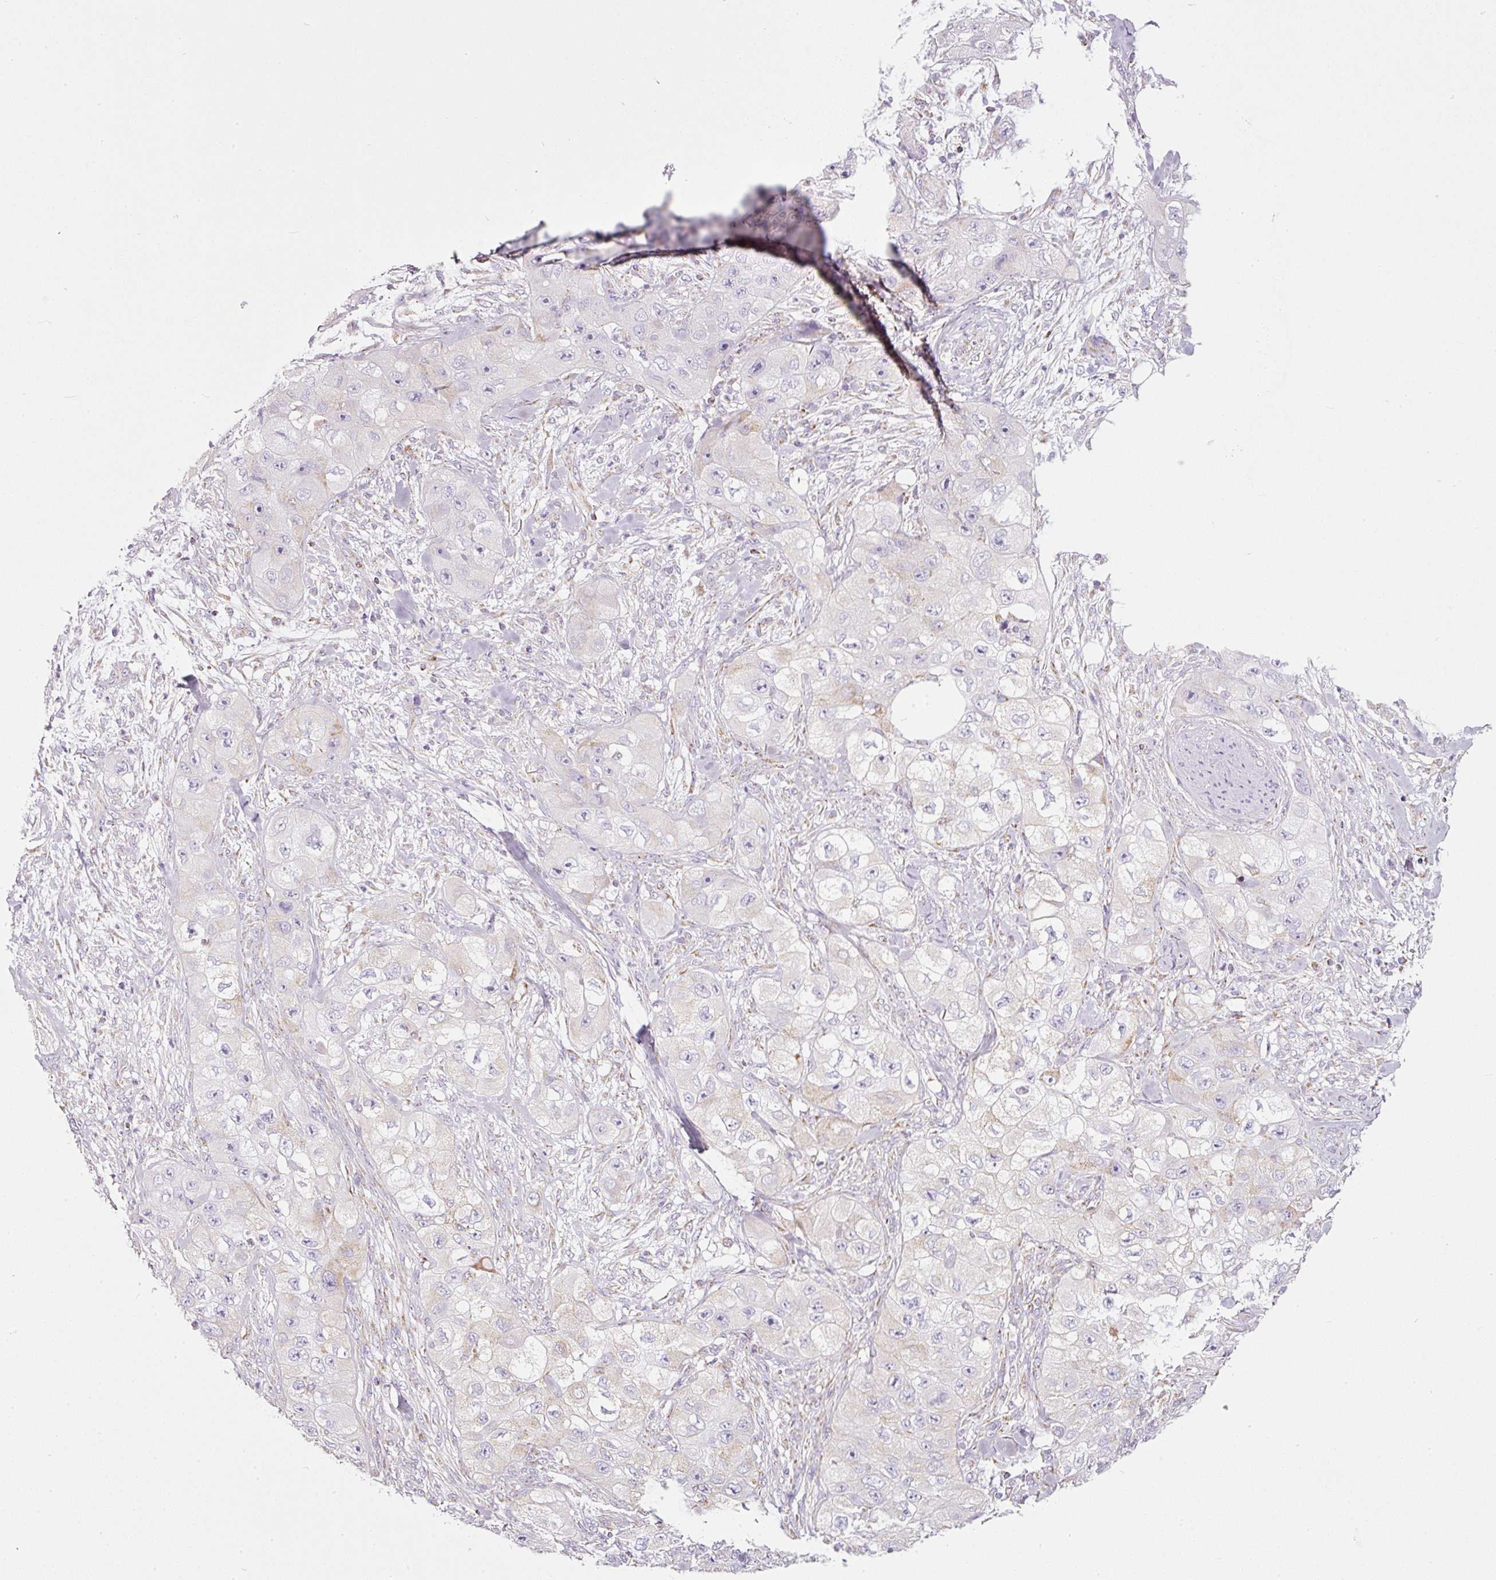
{"staining": {"intensity": "negative", "quantity": "none", "location": "none"}, "tissue": "skin cancer", "cell_type": "Tumor cells", "image_type": "cancer", "snomed": [{"axis": "morphology", "description": "Squamous cell carcinoma, NOS"}, {"axis": "topography", "description": "Skin"}, {"axis": "topography", "description": "Subcutis"}], "caption": "High magnification brightfield microscopy of skin cancer (squamous cell carcinoma) stained with DAB (brown) and counterstained with hematoxylin (blue): tumor cells show no significant expression.", "gene": "SDHA", "patient": {"sex": "male", "age": 73}}